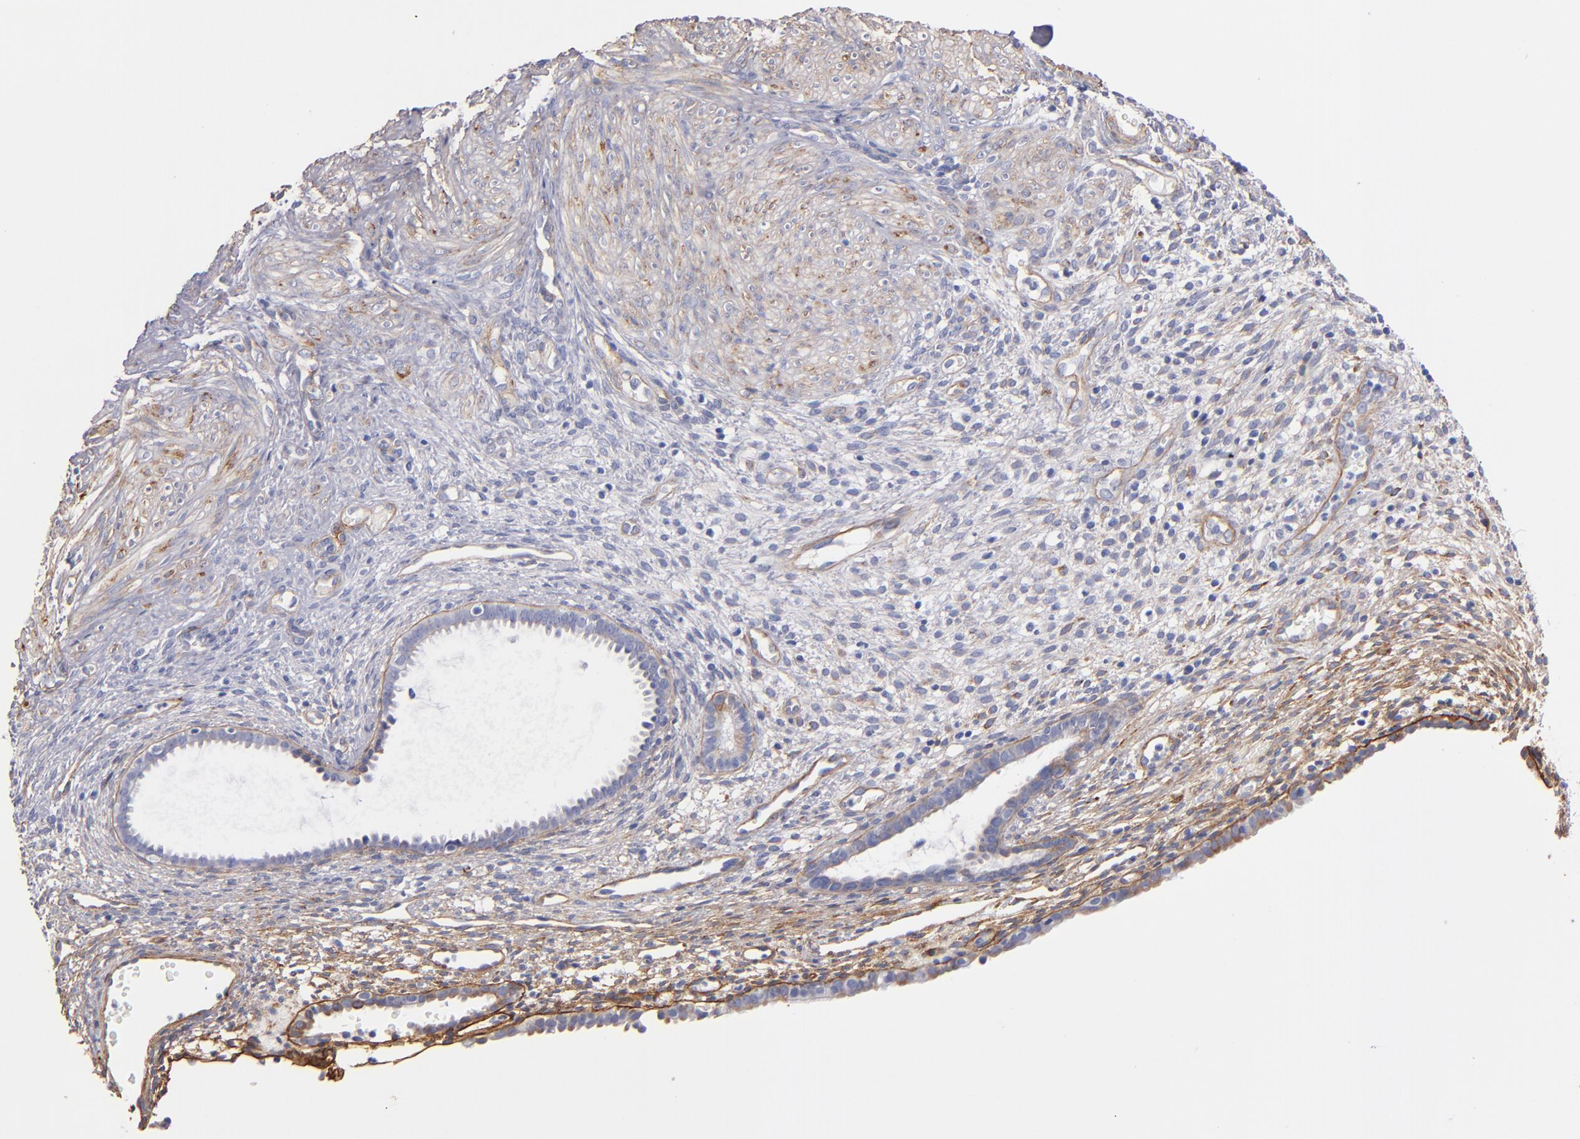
{"staining": {"intensity": "weak", "quantity": "25%-75%", "location": "cytoplasmic/membranous"}, "tissue": "endometrium", "cell_type": "Cells in endometrial stroma", "image_type": "normal", "snomed": [{"axis": "morphology", "description": "Normal tissue, NOS"}, {"axis": "topography", "description": "Endometrium"}], "caption": "High-magnification brightfield microscopy of unremarkable endometrium stained with DAB (brown) and counterstained with hematoxylin (blue). cells in endometrial stroma exhibit weak cytoplasmic/membranous staining is seen in about25%-75% of cells.", "gene": "LAMC1", "patient": {"sex": "female", "age": 72}}